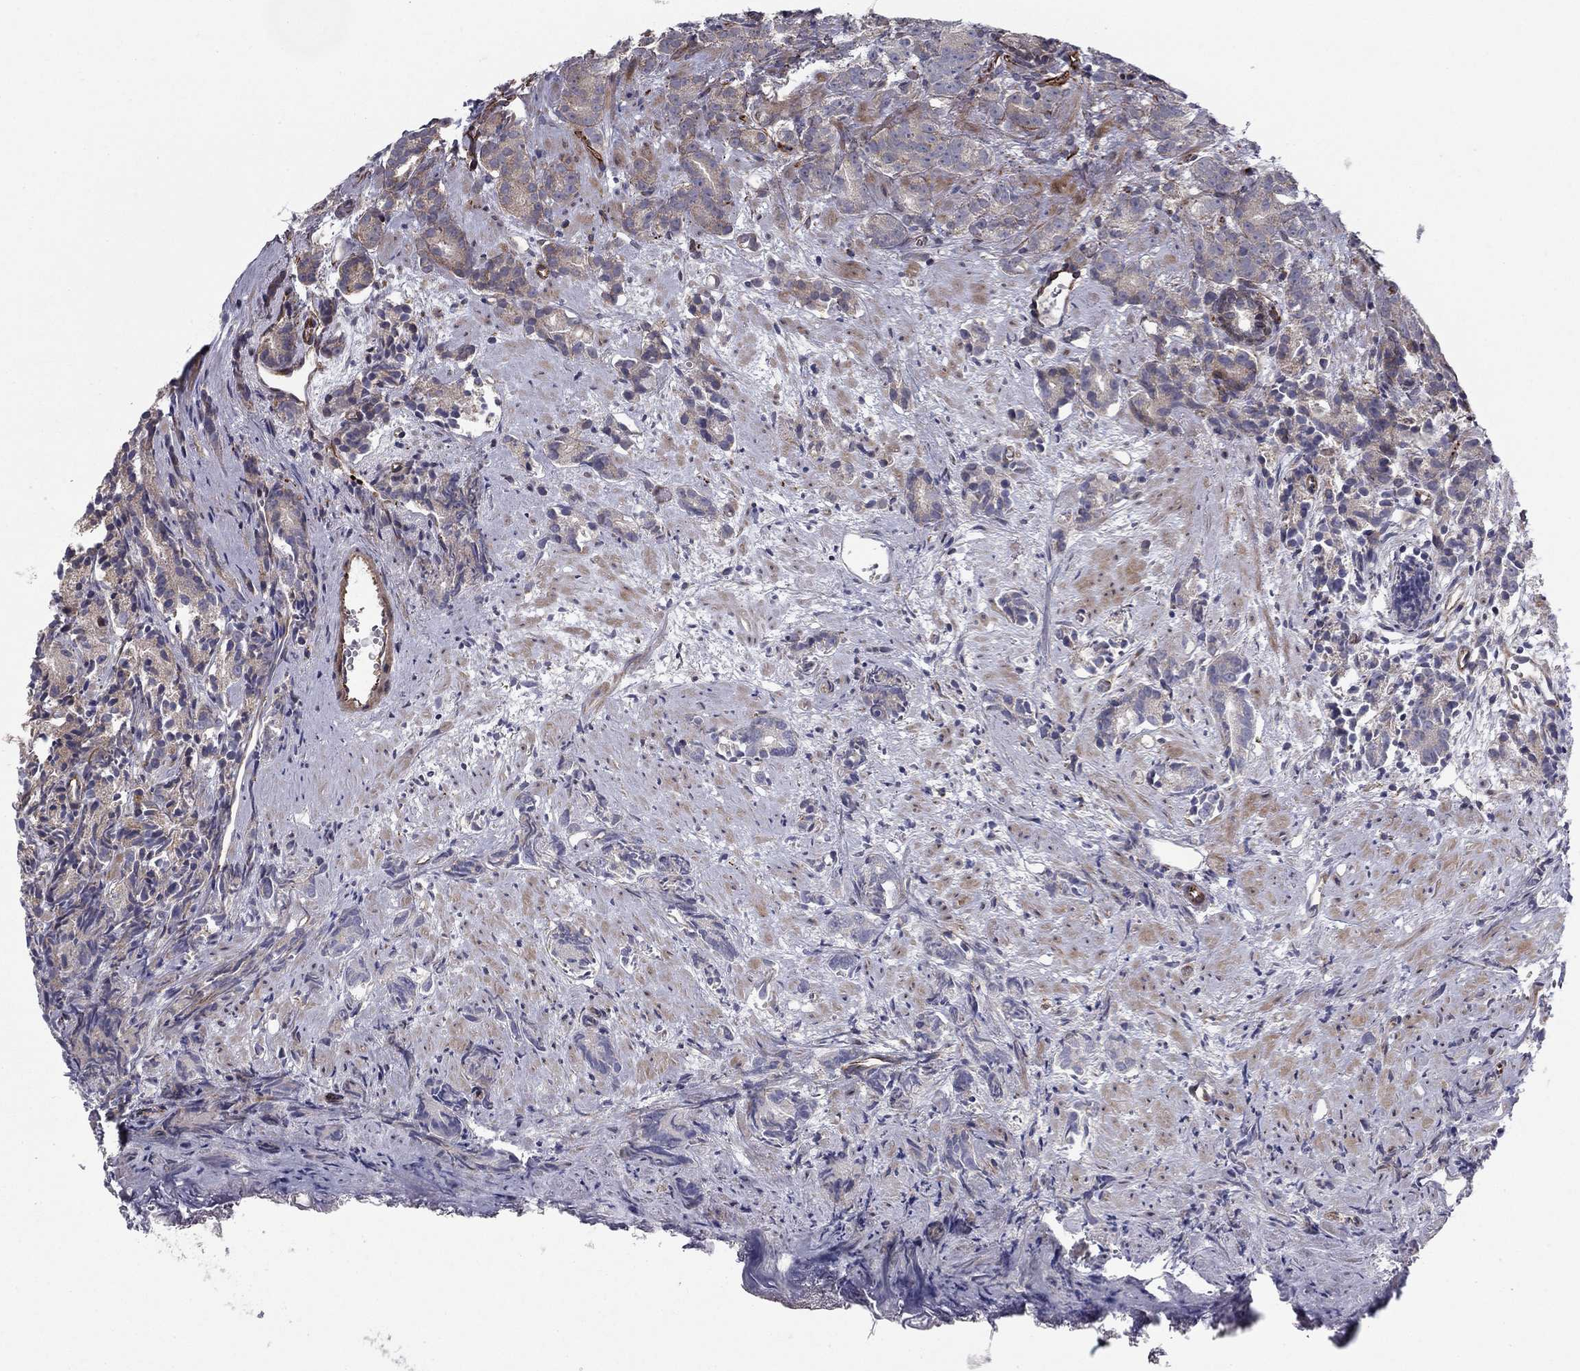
{"staining": {"intensity": "weak", "quantity": "<25%", "location": "cytoplasmic/membranous"}, "tissue": "prostate cancer", "cell_type": "Tumor cells", "image_type": "cancer", "snomed": [{"axis": "morphology", "description": "Adenocarcinoma, High grade"}, {"axis": "topography", "description": "Prostate"}], "caption": "High power microscopy micrograph of an immunohistochemistry (IHC) image of prostate cancer, revealing no significant expression in tumor cells.", "gene": "CLSTN1", "patient": {"sex": "male", "age": 90}}